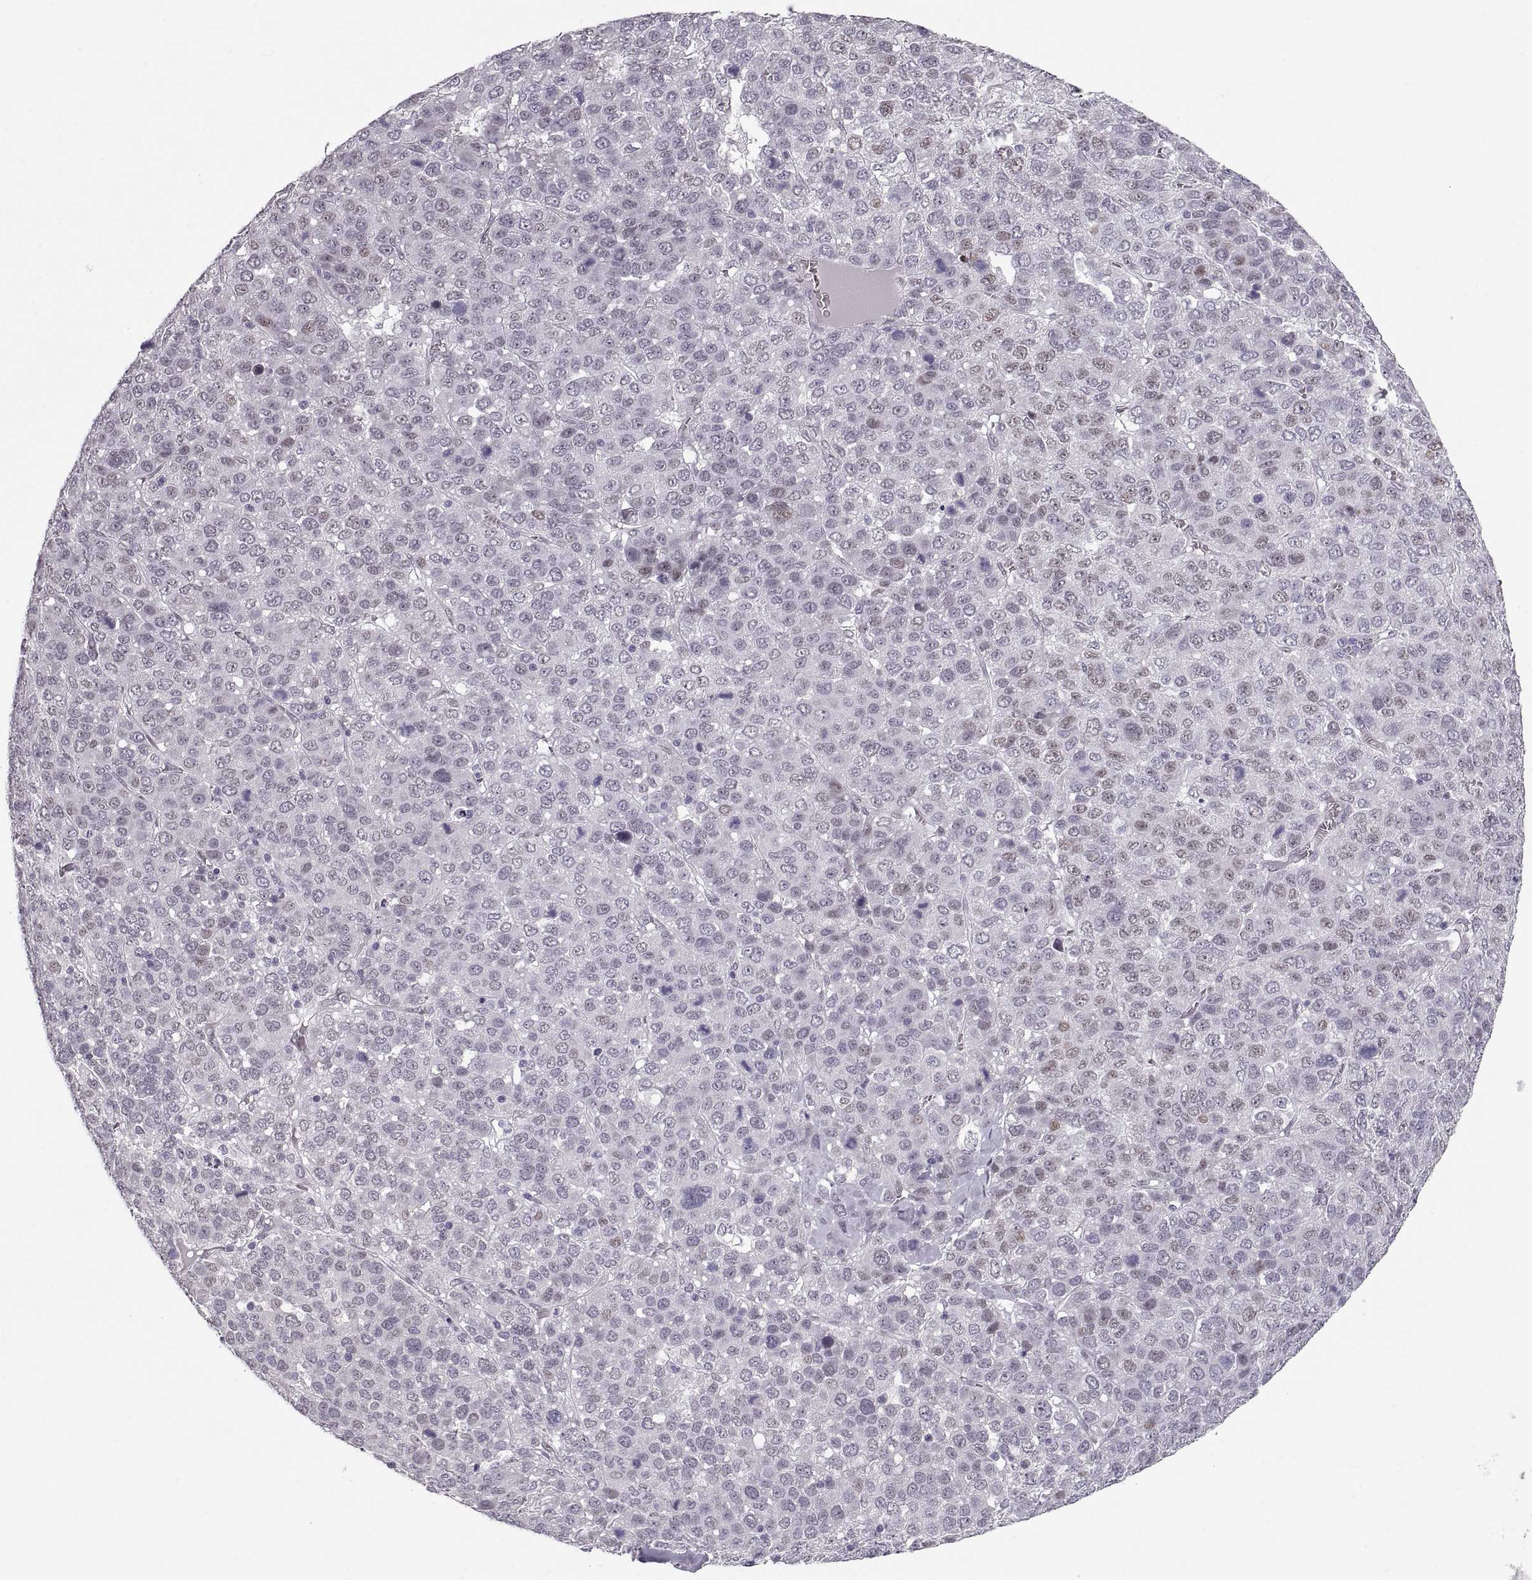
{"staining": {"intensity": "weak", "quantity": "<25%", "location": "nuclear"}, "tissue": "liver cancer", "cell_type": "Tumor cells", "image_type": "cancer", "snomed": [{"axis": "morphology", "description": "Carcinoma, Hepatocellular, NOS"}, {"axis": "topography", "description": "Liver"}], "caption": "DAB immunohistochemical staining of liver cancer (hepatocellular carcinoma) reveals no significant expression in tumor cells.", "gene": "NANOS3", "patient": {"sex": "male", "age": 69}}